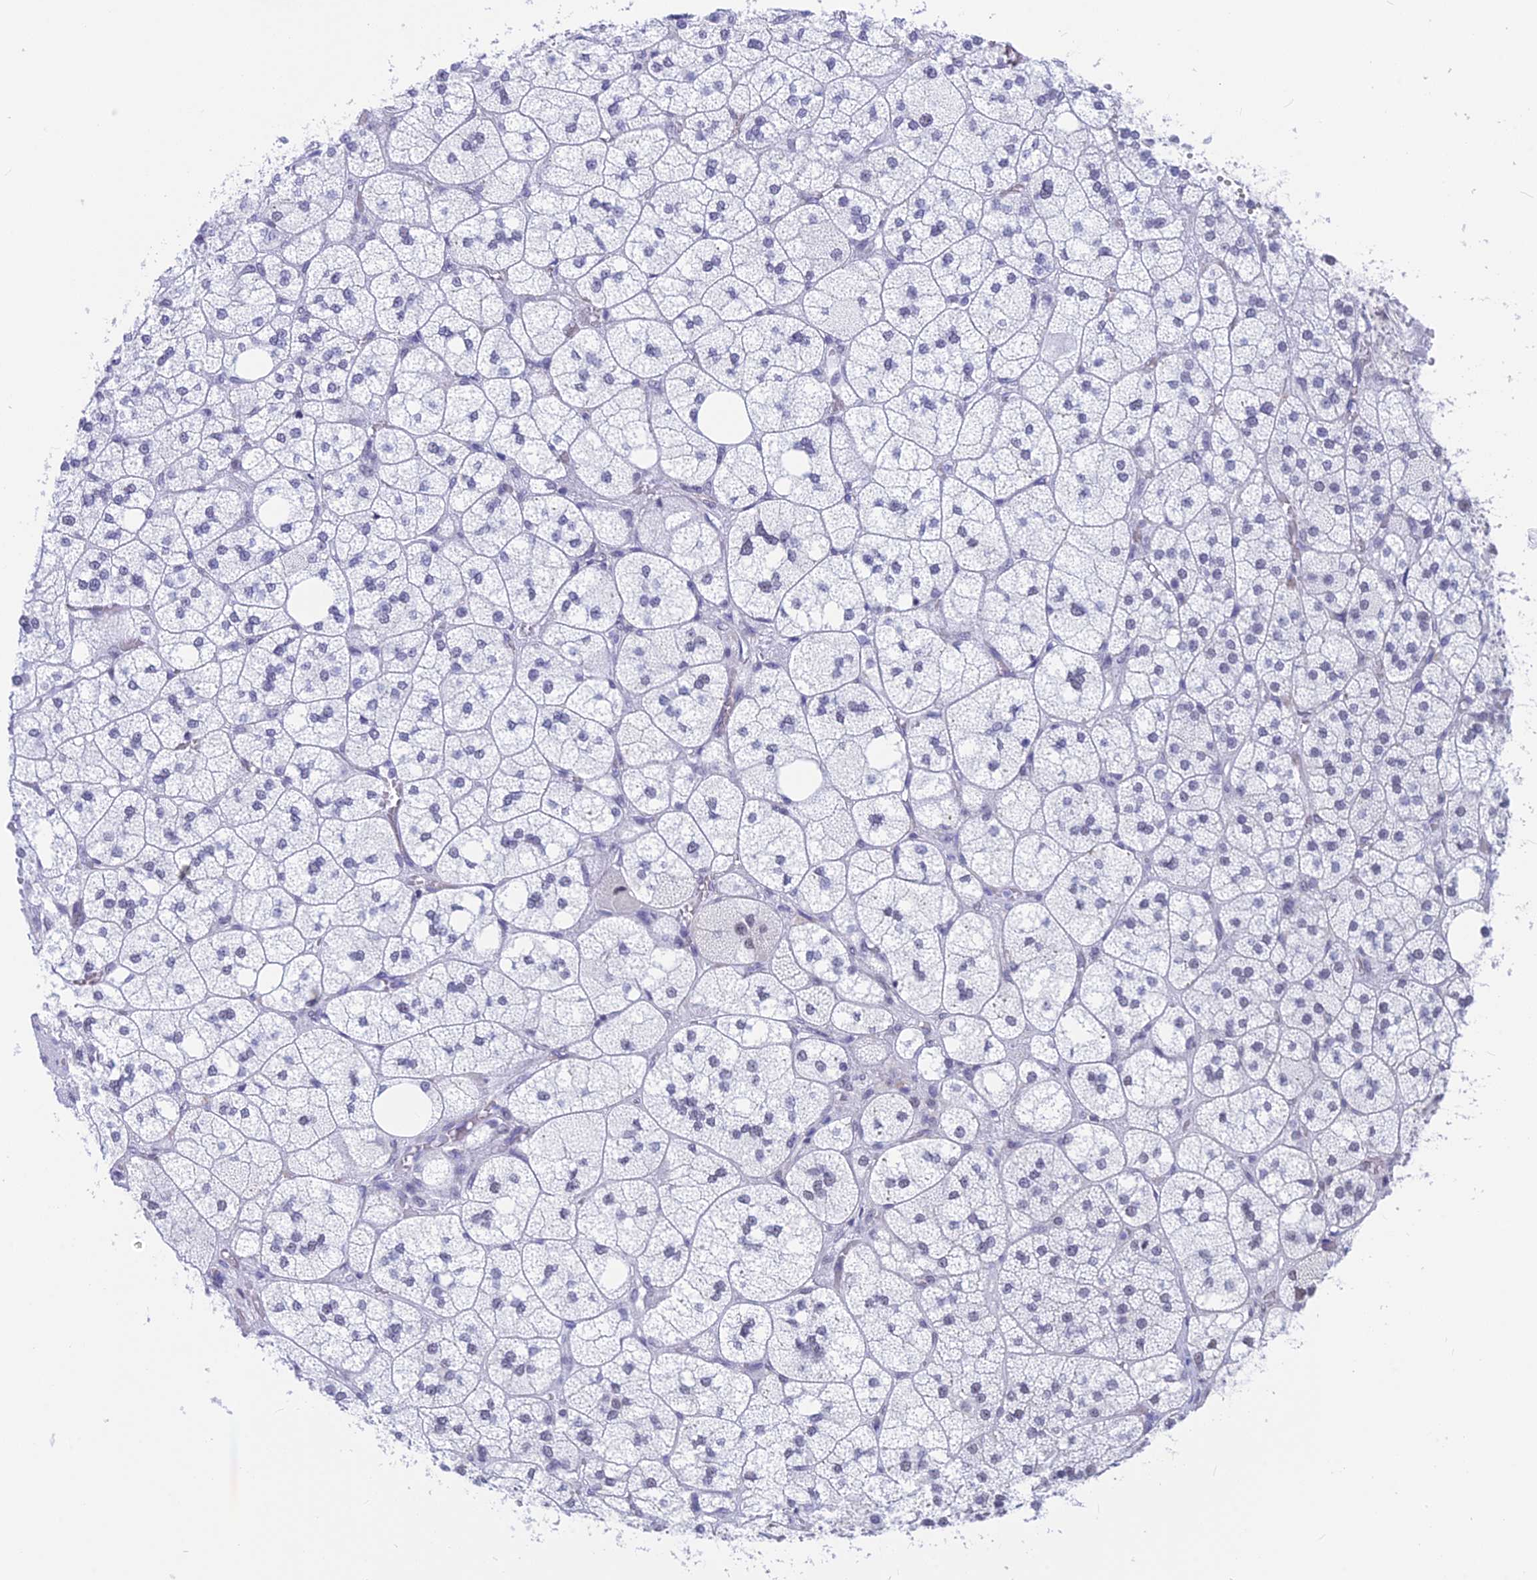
{"staining": {"intensity": "weak", "quantity": "<25%", "location": "nuclear"}, "tissue": "adrenal gland", "cell_type": "Glandular cells", "image_type": "normal", "snomed": [{"axis": "morphology", "description": "Normal tissue, NOS"}, {"axis": "topography", "description": "Adrenal gland"}], "caption": "Image shows no significant protein staining in glandular cells of unremarkable adrenal gland. (Stains: DAB IHC with hematoxylin counter stain, Microscopy: brightfield microscopy at high magnification).", "gene": "SRSF5", "patient": {"sex": "male", "age": 61}}